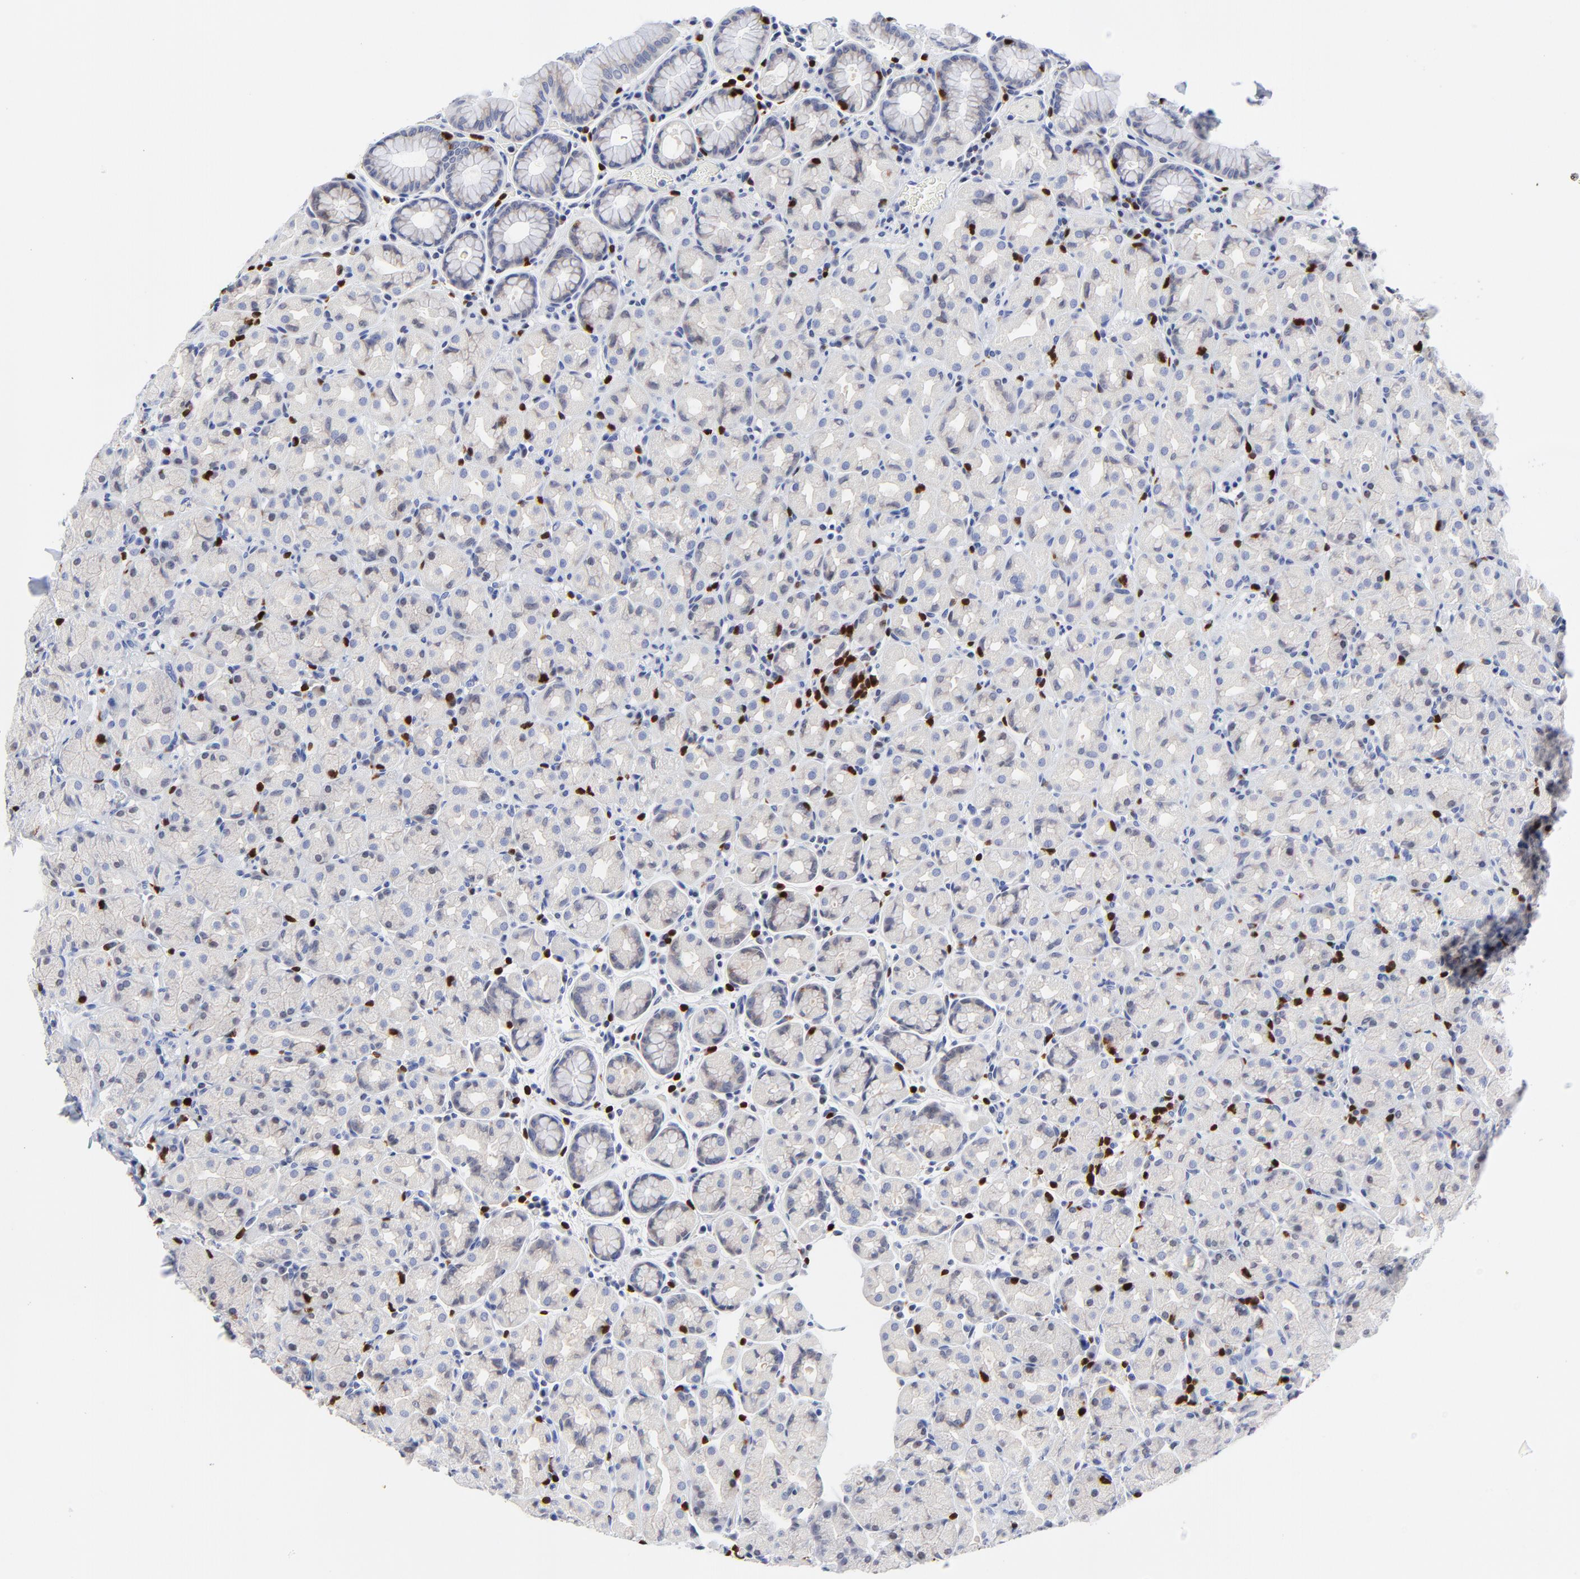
{"staining": {"intensity": "weak", "quantity": "25%-75%", "location": "cytoplasmic/membranous"}, "tissue": "stomach", "cell_type": "Glandular cells", "image_type": "normal", "snomed": [{"axis": "morphology", "description": "Normal tissue, NOS"}, {"axis": "topography", "description": "Stomach, lower"}], "caption": "About 25%-75% of glandular cells in normal stomach reveal weak cytoplasmic/membranous protein positivity as visualized by brown immunohistochemical staining.", "gene": "ZAP70", "patient": {"sex": "male", "age": 56}}